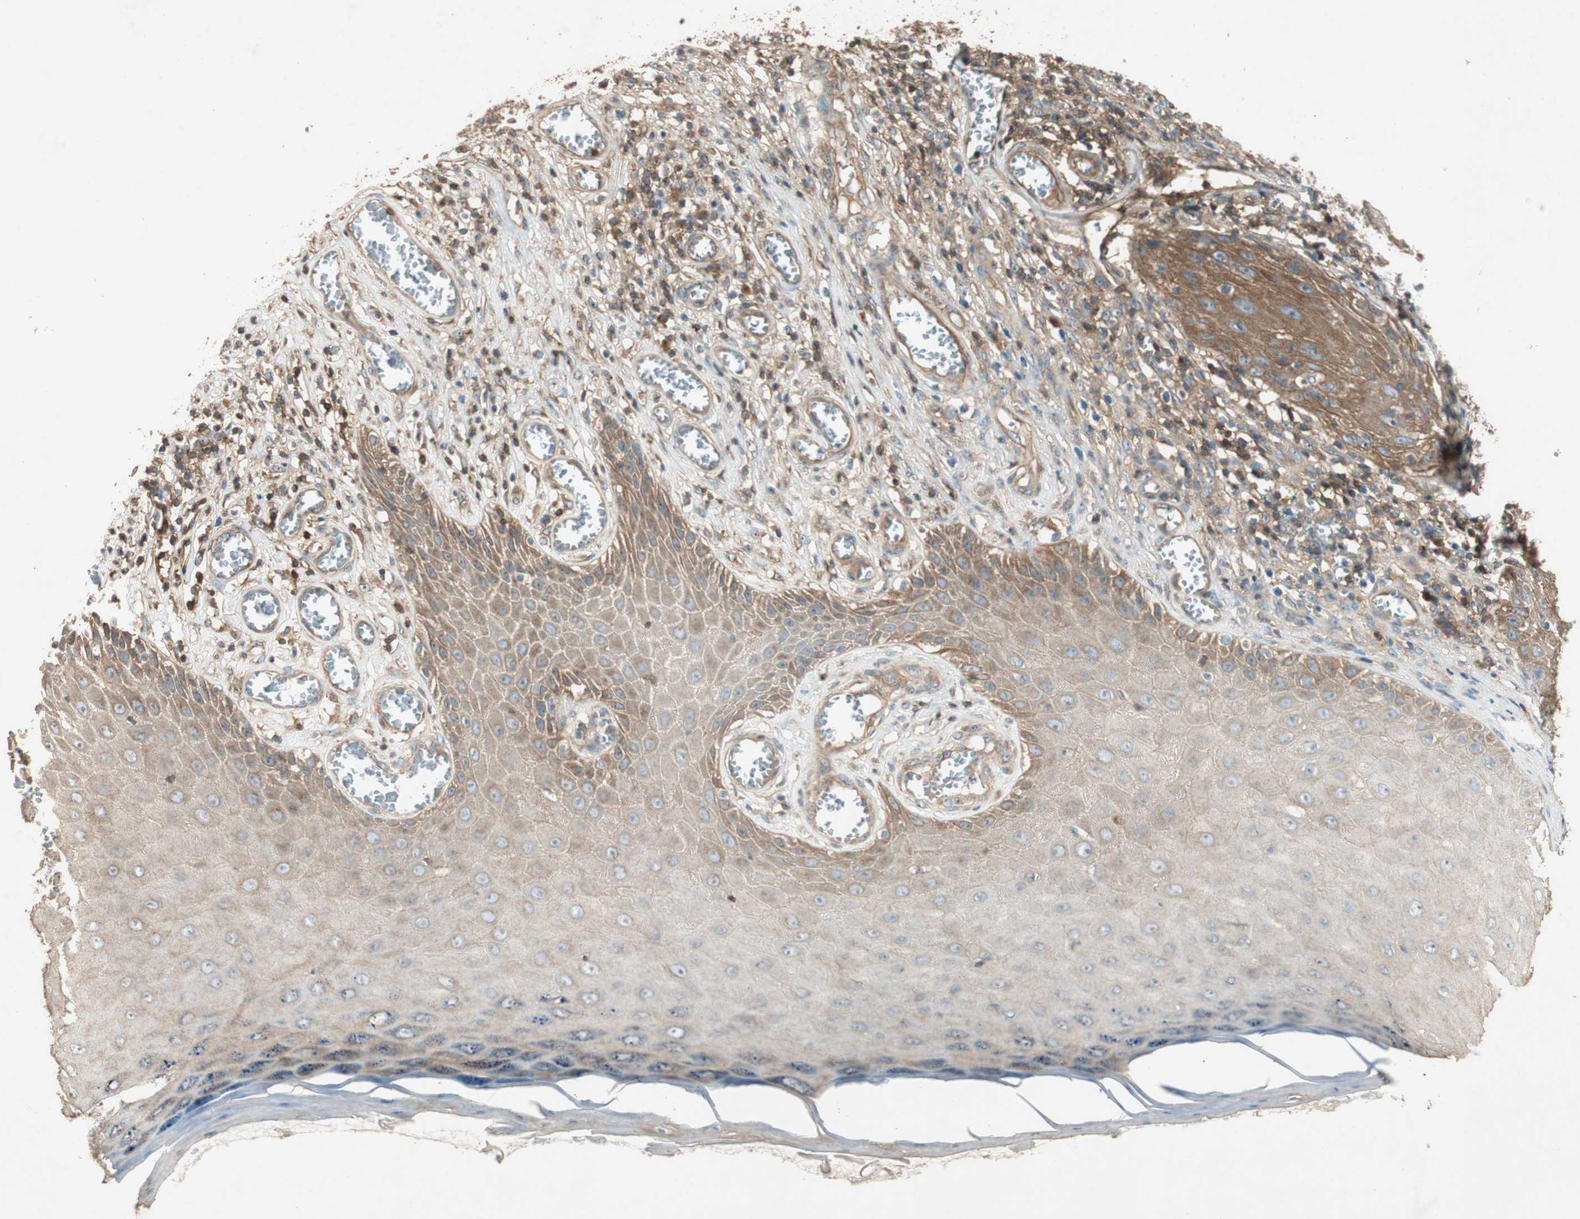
{"staining": {"intensity": "moderate", "quantity": ">75%", "location": "cytoplasmic/membranous"}, "tissue": "skin cancer", "cell_type": "Tumor cells", "image_type": "cancer", "snomed": [{"axis": "morphology", "description": "Squamous cell carcinoma, NOS"}, {"axis": "topography", "description": "Skin"}], "caption": "Human skin cancer (squamous cell carcinoma) stained with a brown dye shows moderate cytoplasmic/membranous positive positivity in approximately >75% of tumor cells.", "gene": "BTN3A3", "patient": {"sex": "female", "age": 73}}